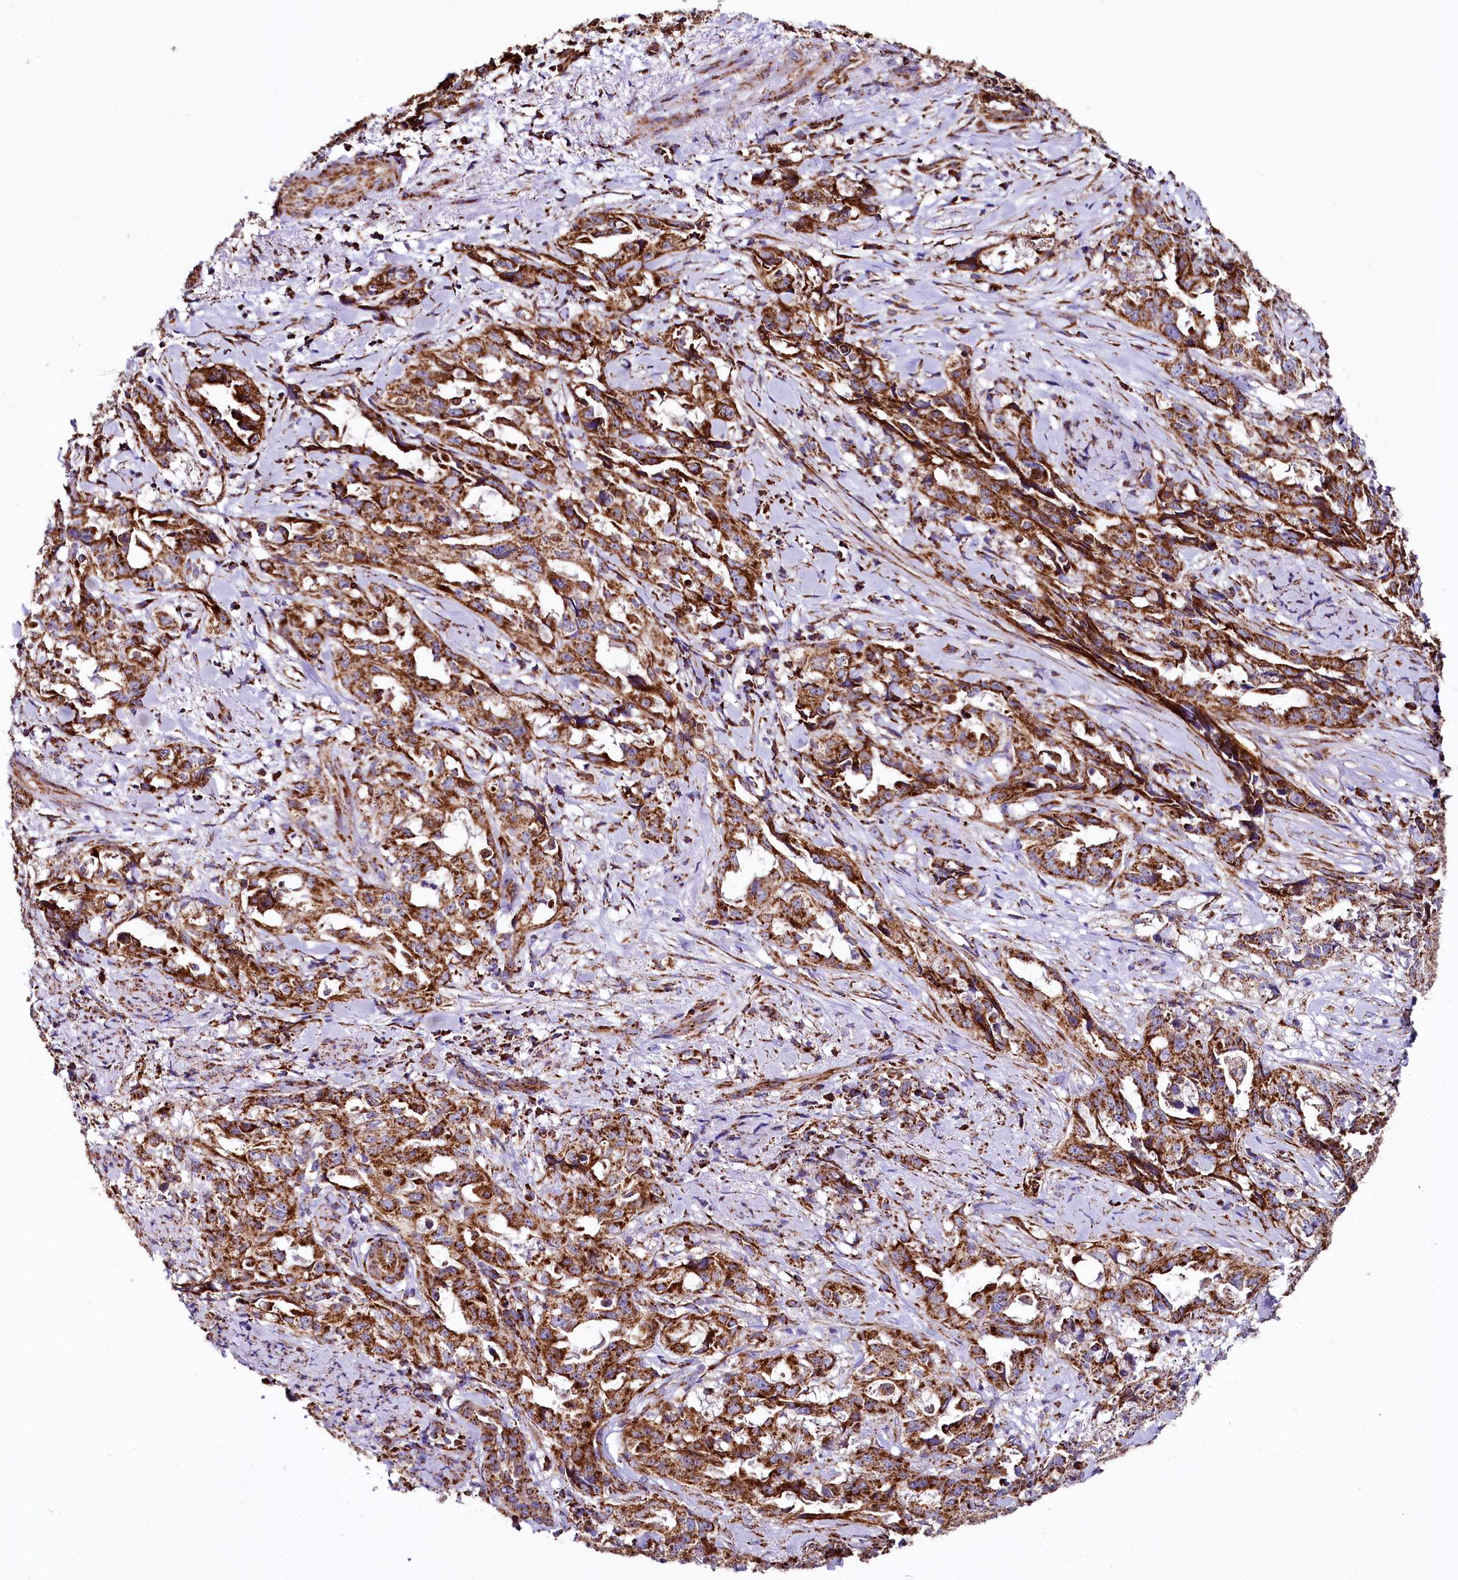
{"staining": {"intensity": "strong", "quantity": ">75%", "location": "cytoplasmic/membranous"}, "tissue": "endometrial cancer", "cell_type": "Tumor cells", "image_type": "cancer", "snomed": [{"axis": "morphology", "description": "Adenocarcinoma, NOS"}, {"axis": "topography", "description": "Endometrium"}], "caption": "The photomicrograph reveals staining of endometrial cancer, revealing strong cytoplasmic/membranous protein positivity (brown color) within tumor cells. (Brightfield microscopy of DAB IHC at high magnification).", "gene": "APLP2", "patient": {"sex": "female", "age": 65}}